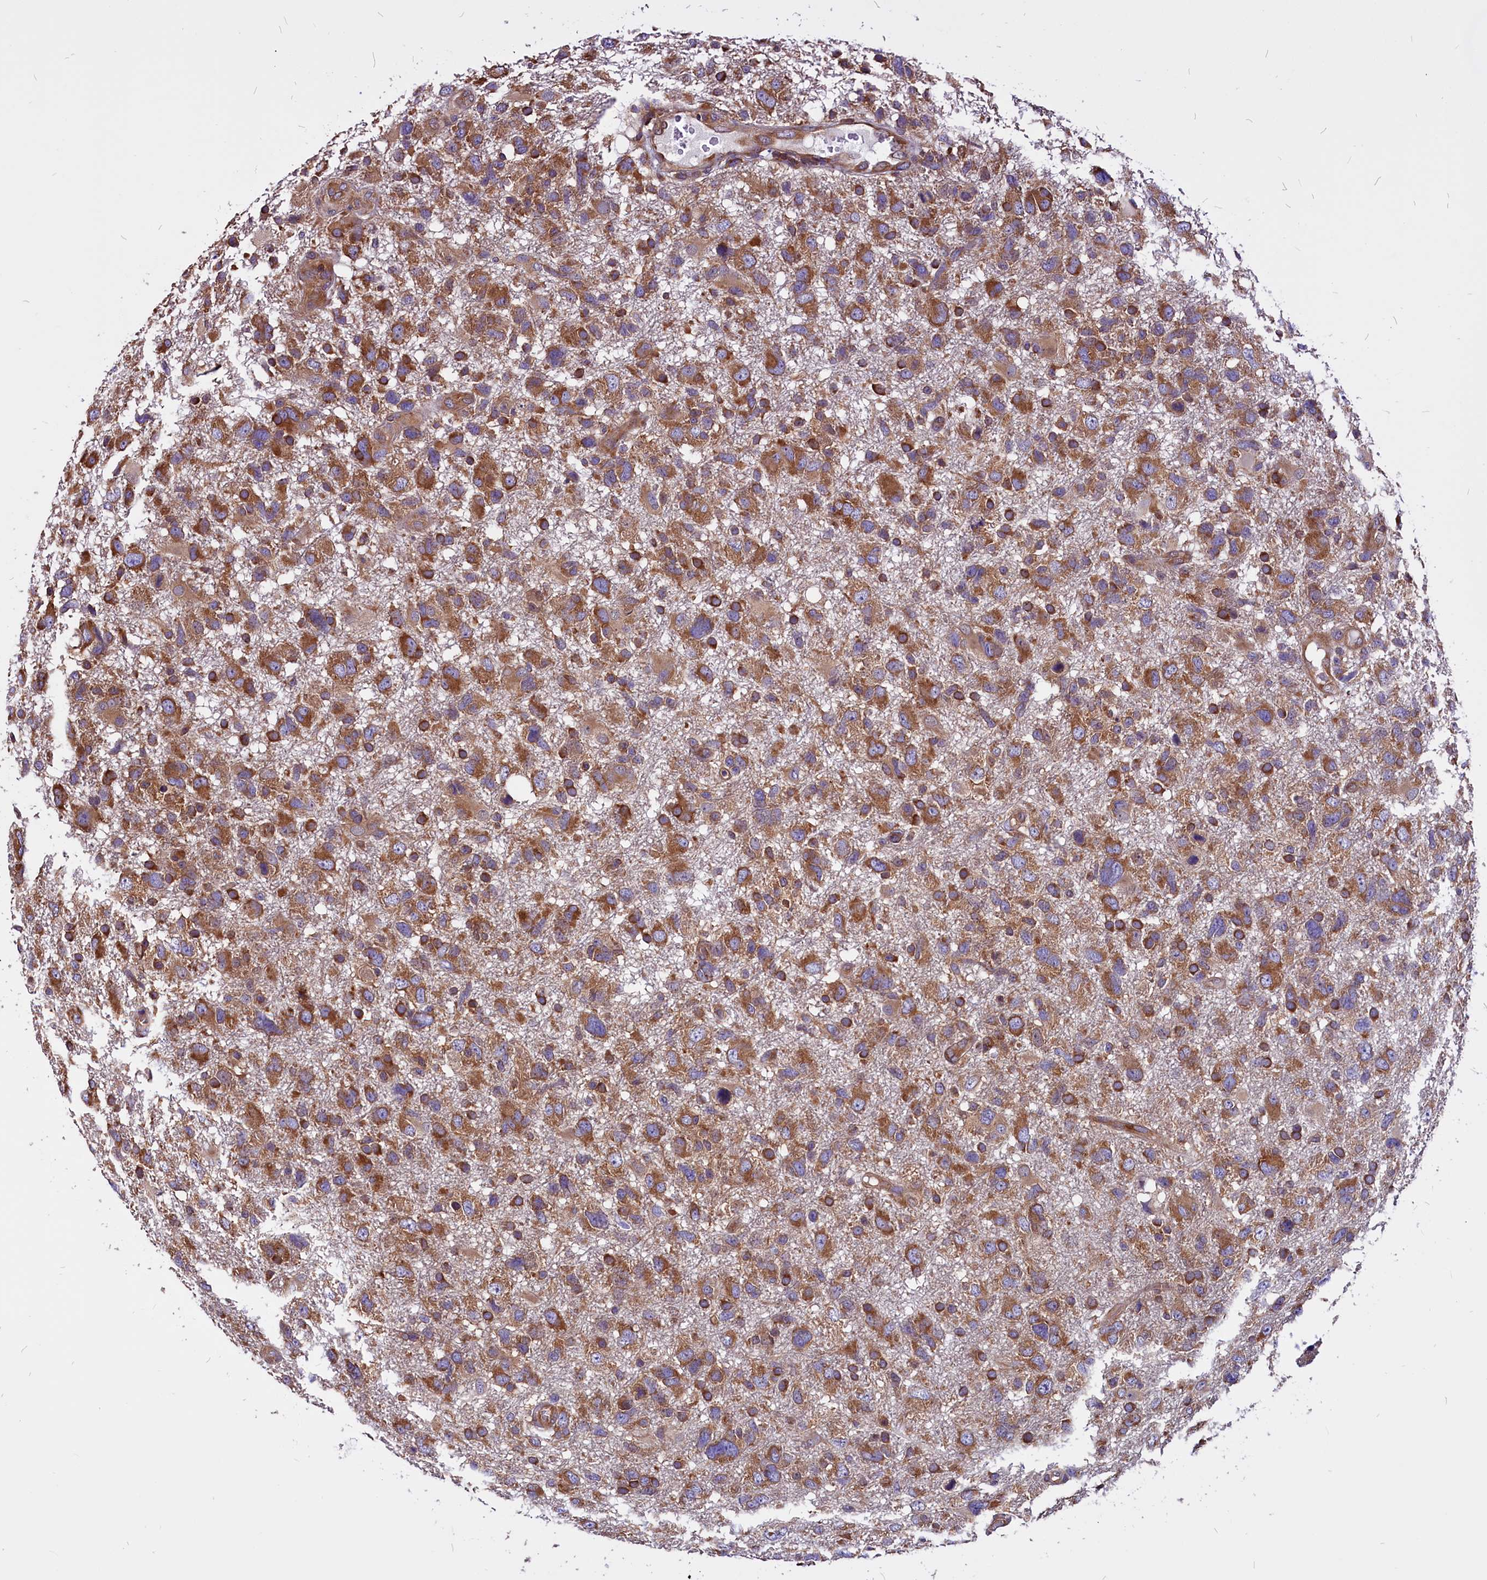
{"staining": {"intensity": "moderate", "quantity": ">75%", "location": "cytoplasmic/membranous"}, "tissue": "glioma", "cell_type": "Tumor cells", "image_type": "cancer", "snomed": [{"axis": "morphology", "description": "Glioma, malignant, High grade"}, {"axis": "topography", "description": "Brain"}], "caption": "An immunohistochemistry image of tumor tissue is shown. Protein staining in brown shows moderate cytoplasmic/membranous positivity in high-grade glioma (malignant) within tumor cells.", "gene": "EIF3G", "patient": {"sex": "male", "age": 61}}